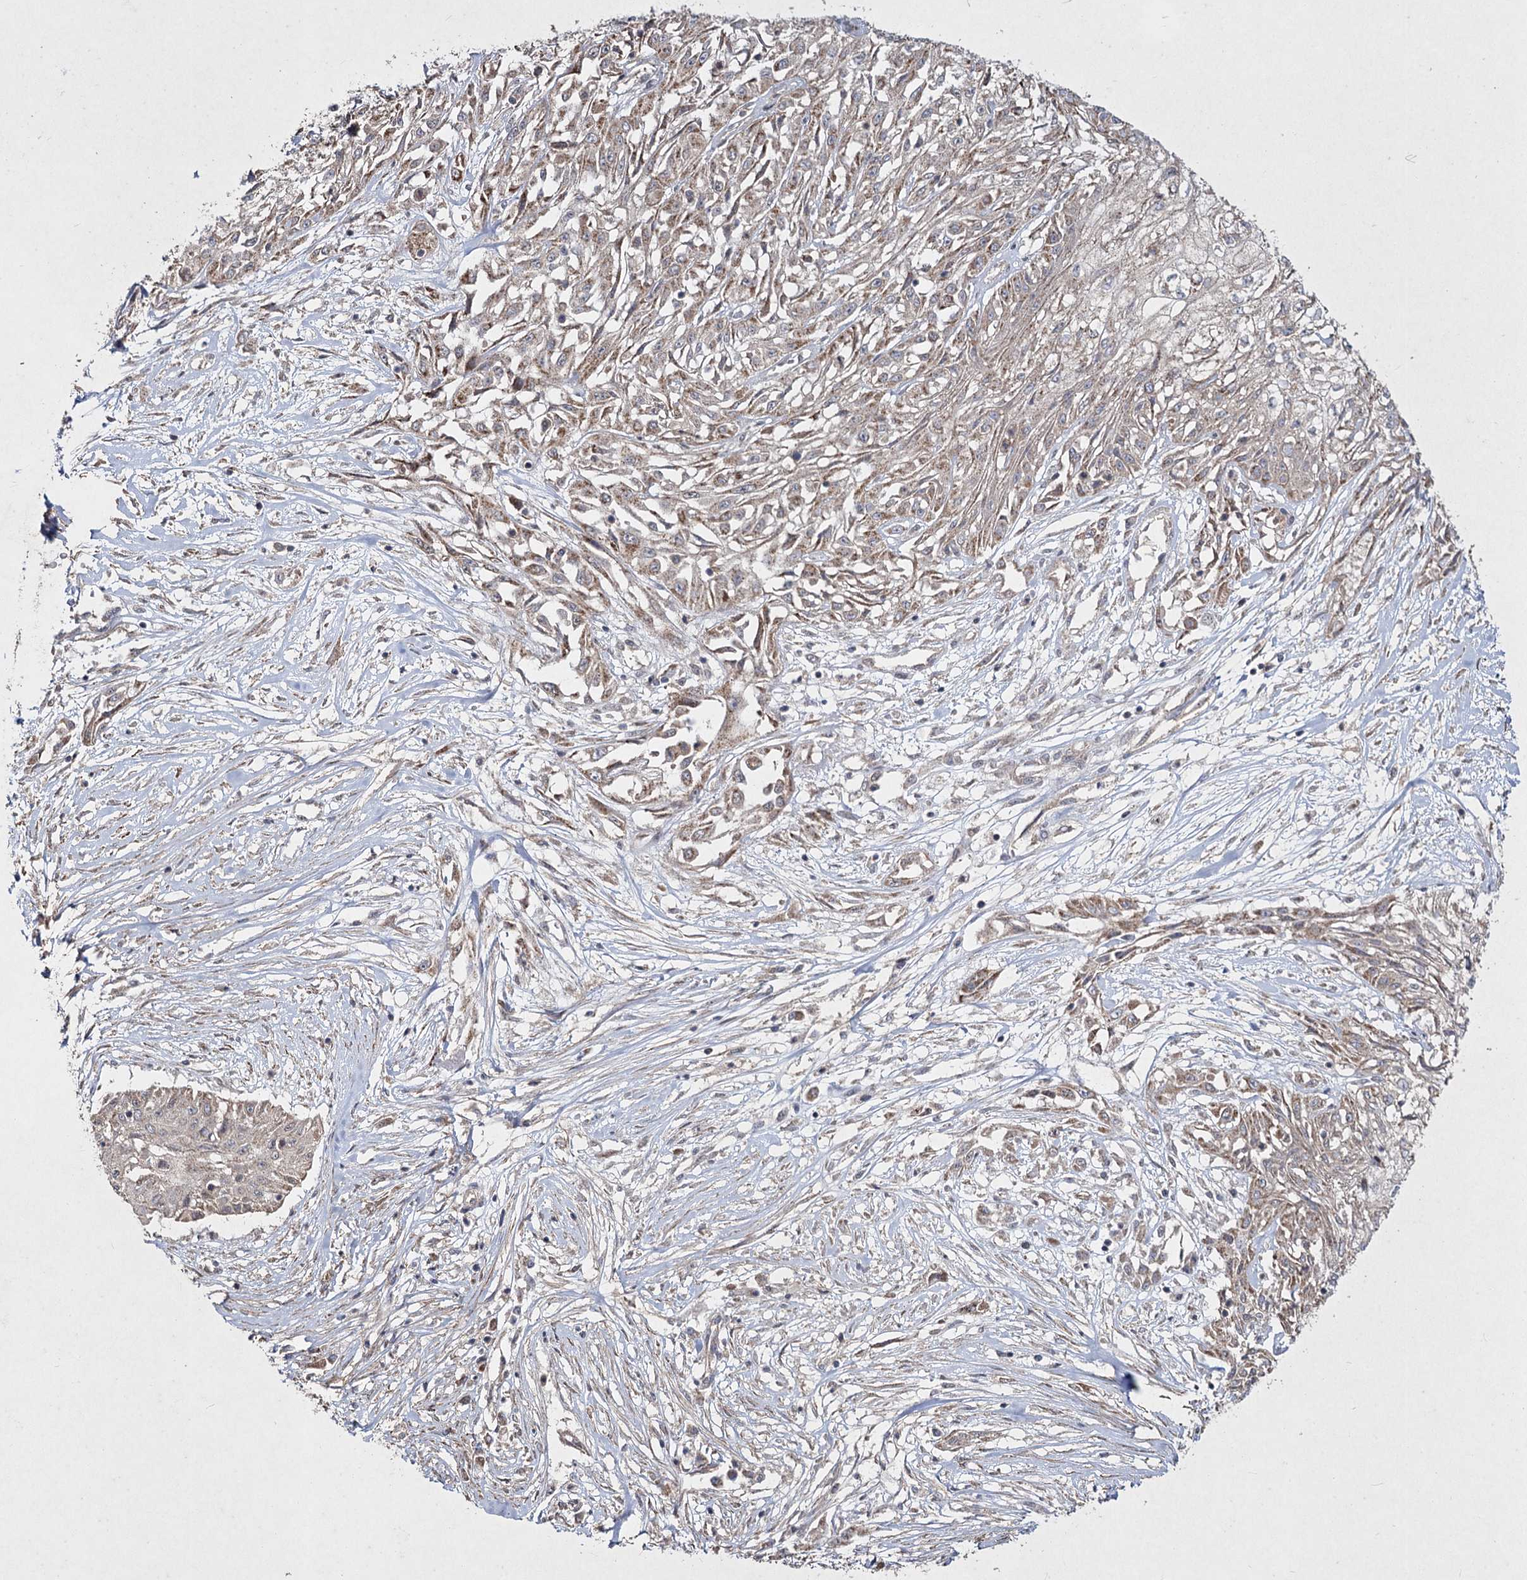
{"staining": {"intensity": "weak", "quantity": ">75%", "location": "cytoplasmic/membranous"}, "tissue": "skin cancer", "cell_type": "Tumor cells", "image_type": "cancer", "snomed": [{"axis": "morphology", "description": "Squamous cell carcinoma, NOS"}, {"axis": "morphology", "description": "Squamous cell carcinoma, metastatic, NOS"}, {"axis": "topography", "description": "Skin"}, {"axis": "topography", "description": "Lymph node"}], "caption": "Weak cytoplasmic/membranous expression for a protein is identified in about >75% of tumor cells of skin squamous cell carcinoma using IHC.", "gene": "SH3TC1", "patient": {"sex": "male", "age": 75}}